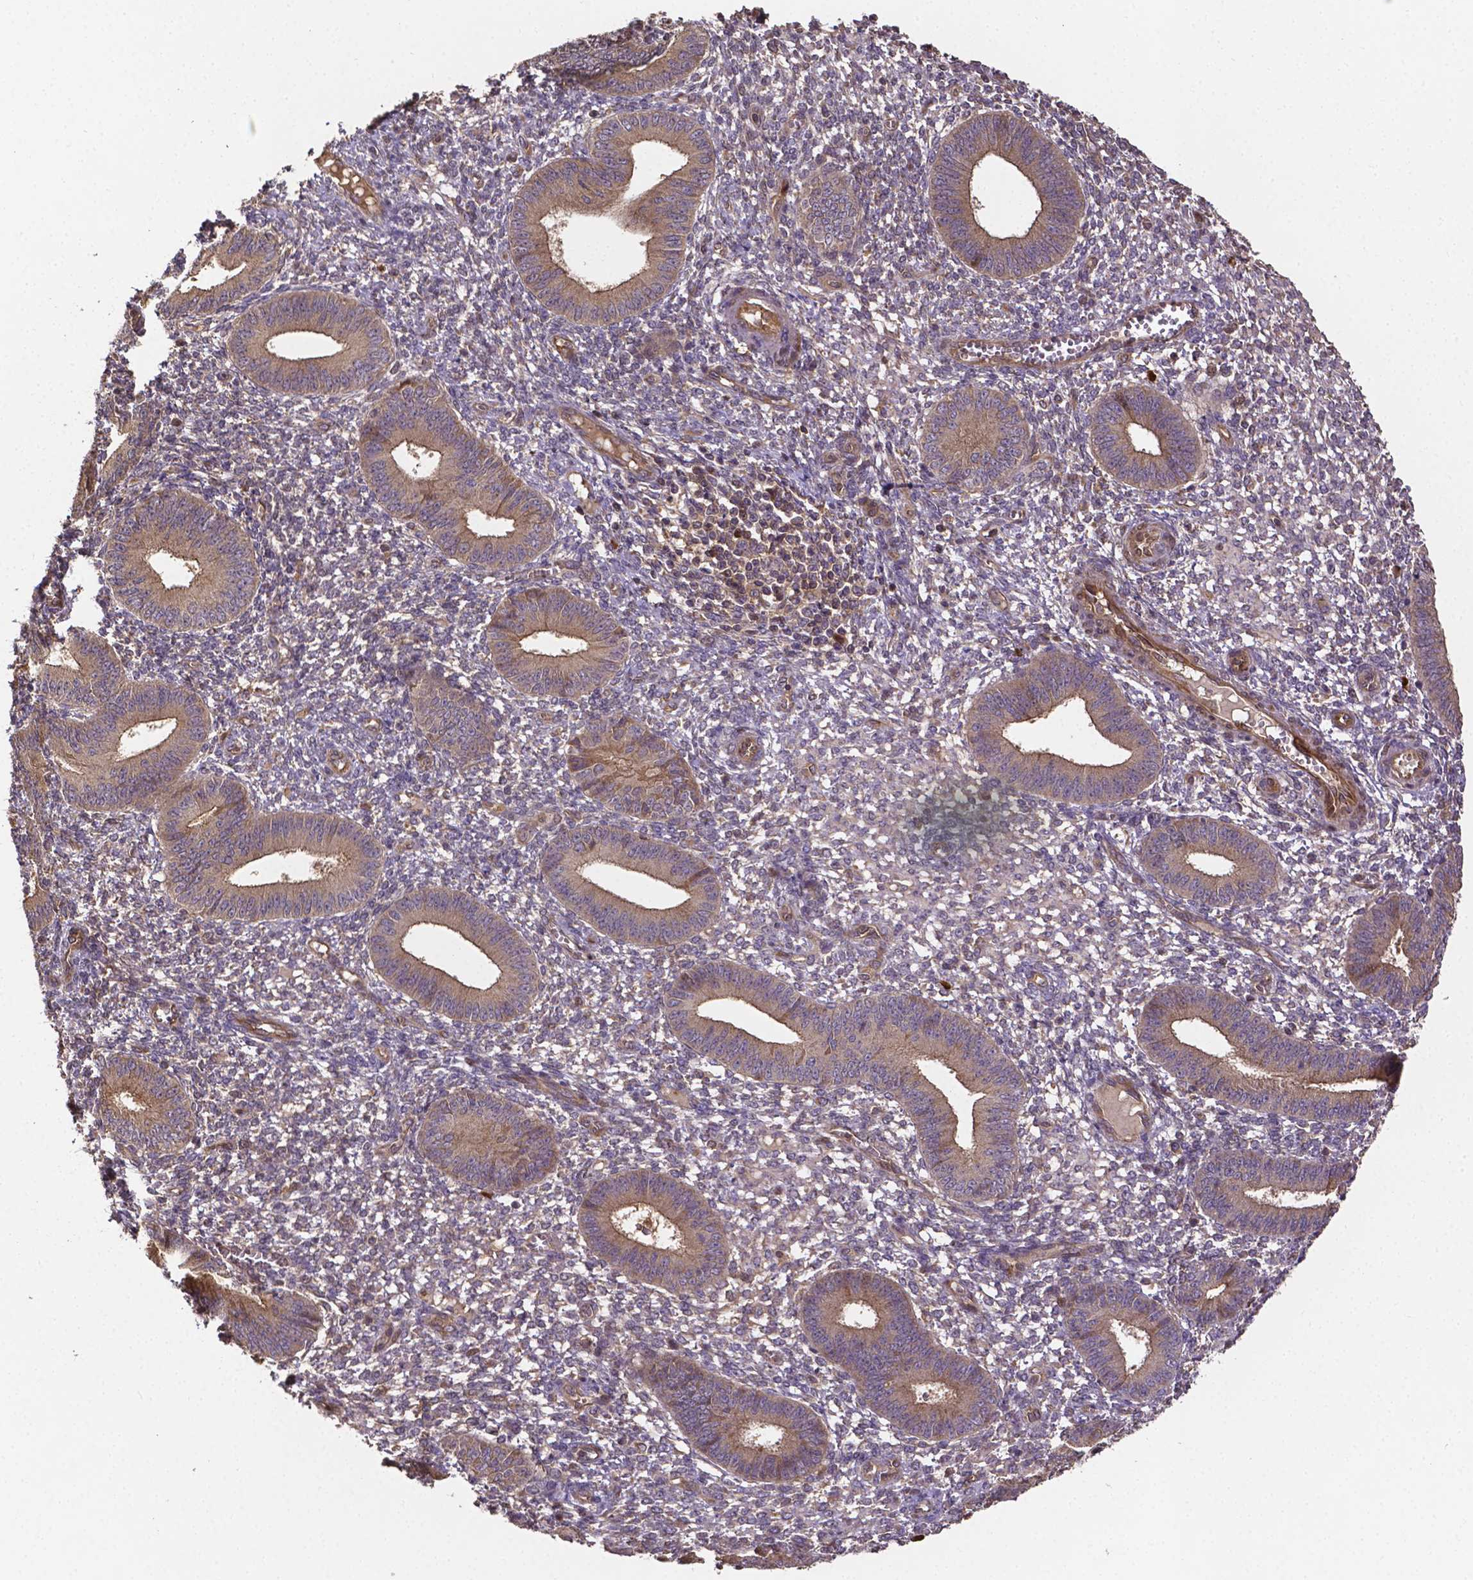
{"staining": {"intensity": "moderate", "quantity": "<25%", "location": "cytoplasmic/membranous"}, "tissue": "endometrium", "cell_type": "Cells in endometrial stroma", "image_type": "normal", "snomed": [{"axis": "morphology", "description": "Normal tissue, NOS"}, {"axis": "topography", "description": "Endometrium"}], "caption": "The image exhibits staining of unremarkable endometrium, revealing moderate cytoplasmic/membranous protein expression (brown color) within cells in endometrial stroma. (DAB (3,3'-diaminobenzidine) = brown stain, brightfield microscopy at high magnification).", "gene": "RNF123", "patient": {"sex": "female", "age": 42}}